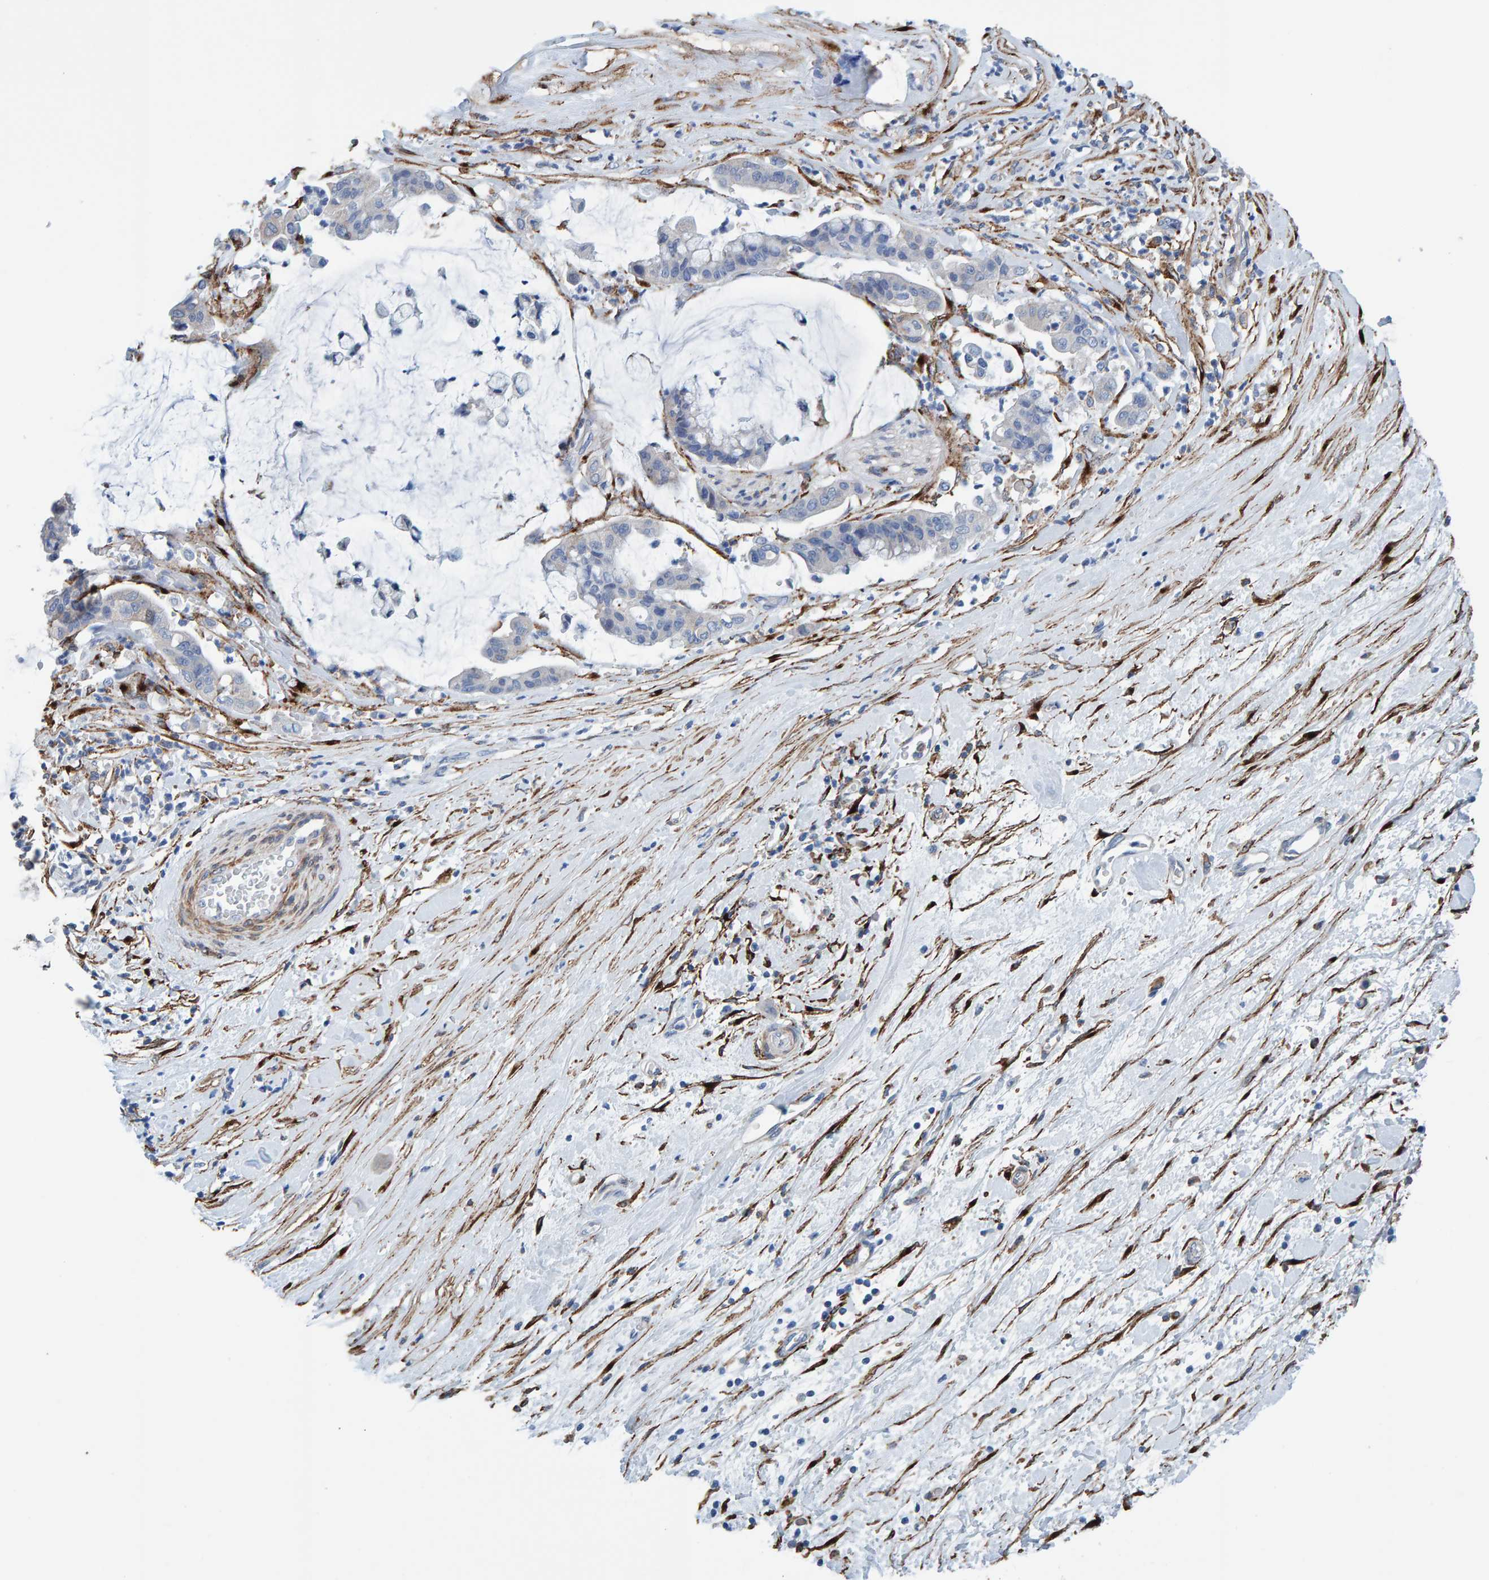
{"staining": {"intensity": "negative", "quantity": "none", "location": "none"}, "tissue": "pancreatic cancer", "cell_type": "Tumor cells", "image_type": "cancer", "snomed": [{"axis": "morphology", "description": "Adenocarcinoma, NOS"}, {"axis": "topography", "description": "Pancreas"}], "caption": "This is an immunohistochemistry (IHC) micrograph of human pancreatic adenocarcinoma. There is no positivity in tumor cells.", "gene": "LRP1", "patient": {"sex": "male", "age": 41}}